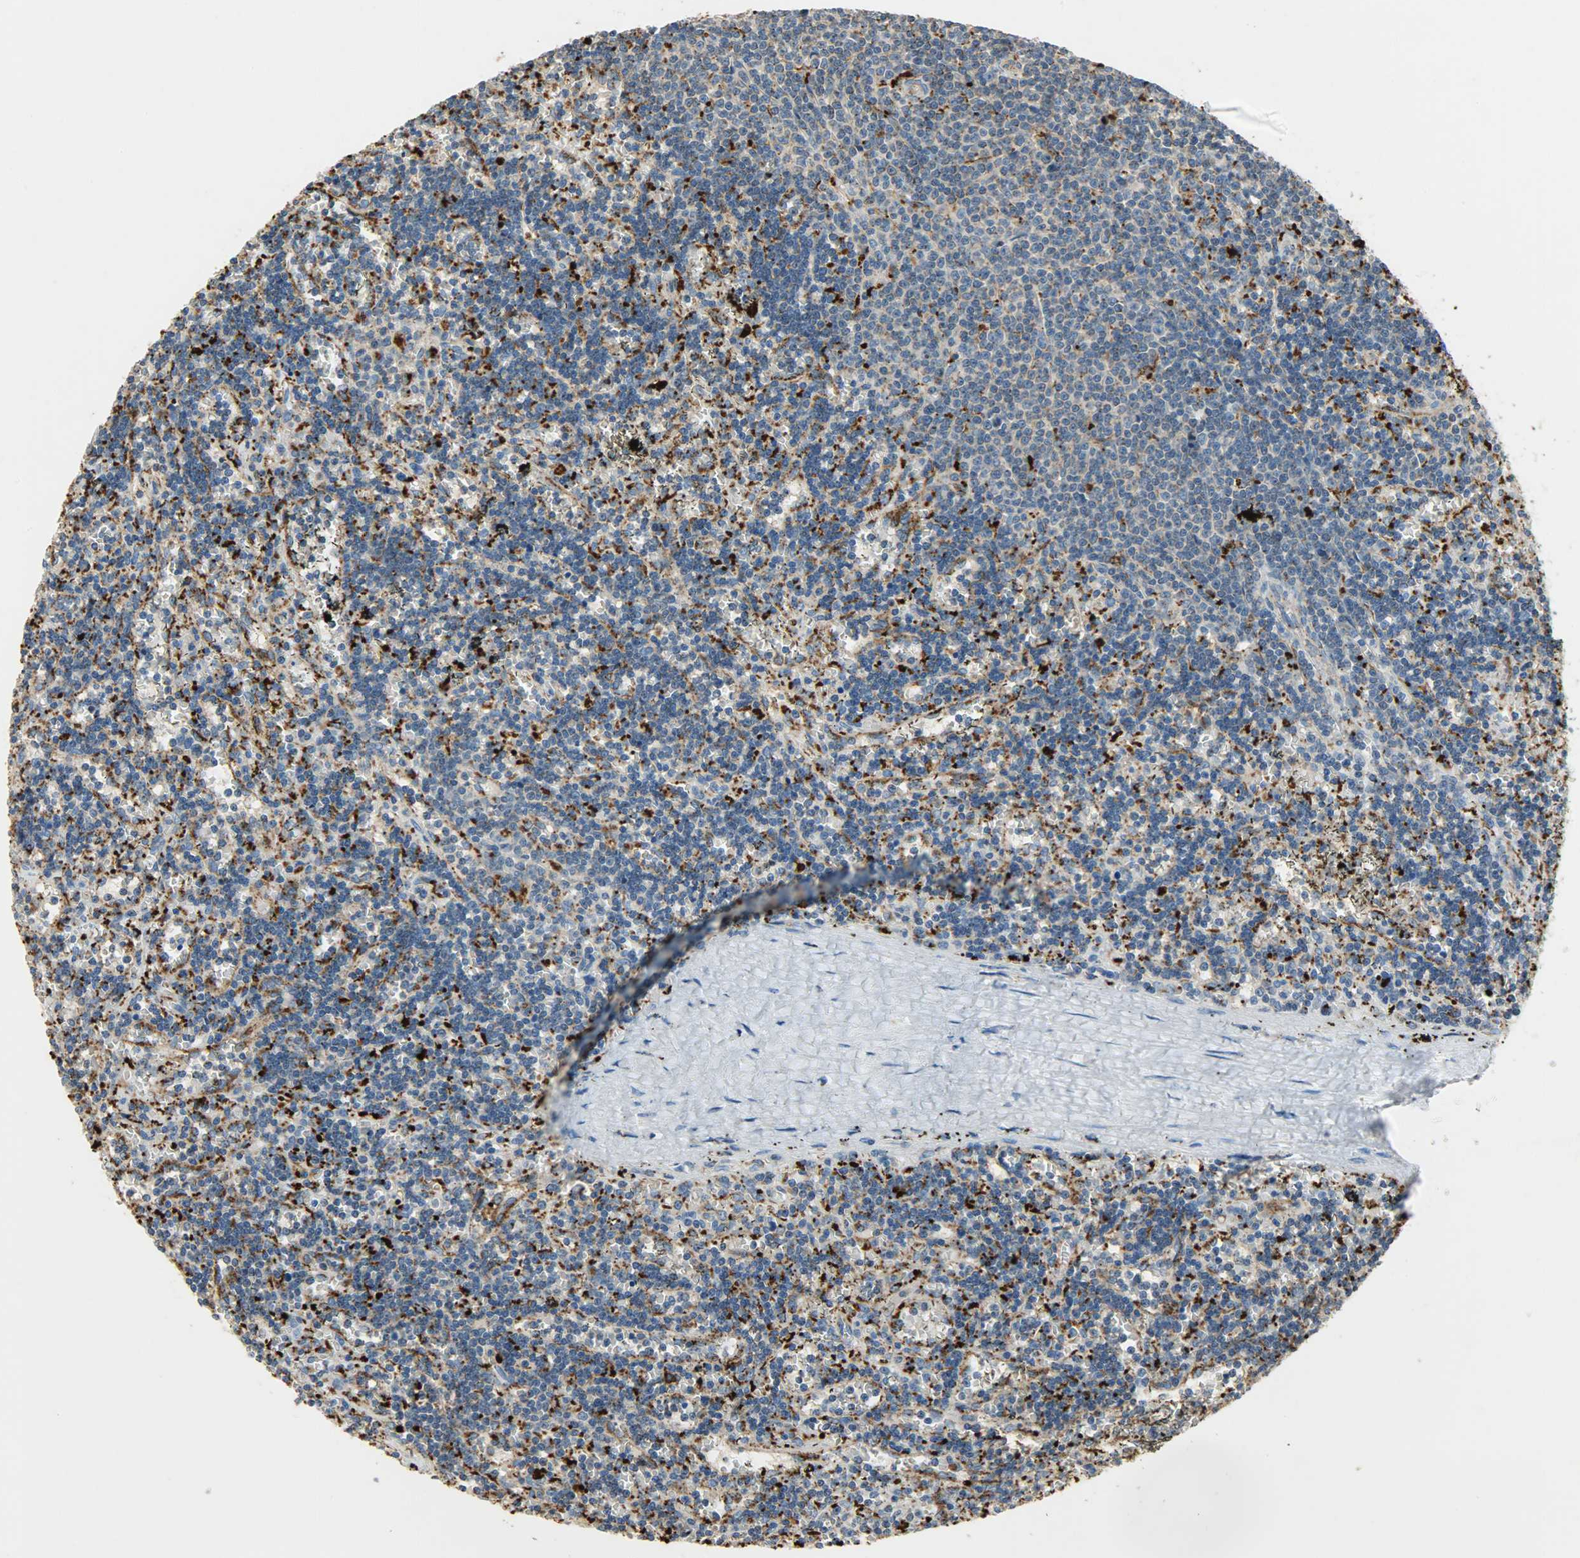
{"staining": {"intensity": "strong", "quantity": "25%-75%", "location": "cytoplasmic/membranous"}, "tissue": "lymphoma", "cell_type": "Tumor cells", "image_type": "cancer", "snomed": [{"axis": "morphology", "description": "Malignant lymphoma, non-Hodgkin's type, Low grade"}, {"axis": "topography", "description": "Spleen"}], "caption": "Human malignant lymphoma, non-Hodgkin's type (low-grade) stained with a protein marker shows strong staining in tumor cells.", "gene": "ASAH1", "patient": {"sex": "male", "age": 60}}